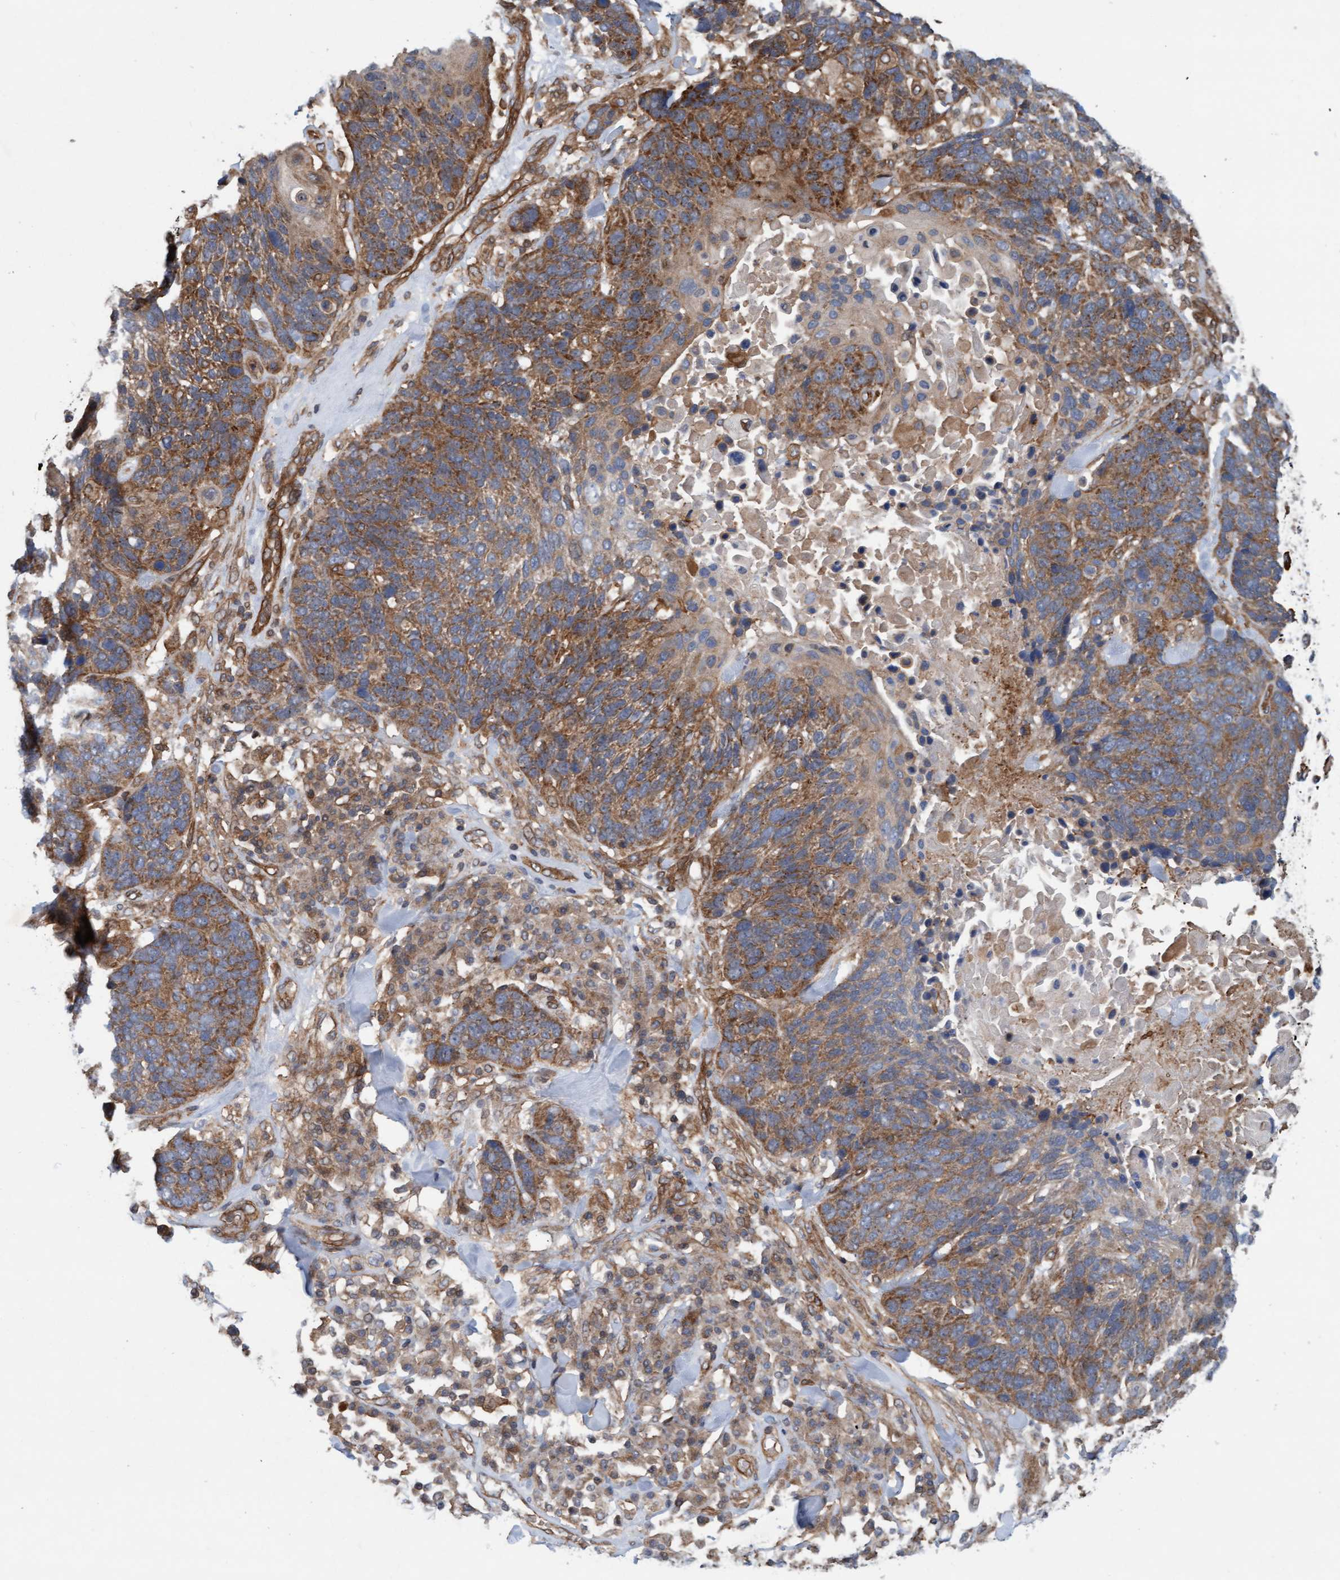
{"staining": {"intensity": "moderate", "quantity": ">75%", "location": "cytoplasmic/membranous"}, "tissue": "lung cancer", "cell_type": "Tumor cells", "image_type": "cancer", "snomed": [{"axis": "morphology", "description": "Squamous cell carcinoma, NOS"}, {"axis": "topography", "description": "Lung"}], "caption": "A brown stain highlights moderate cytoplasmic/membranous positivity of a protein in human lung cancer (squamous cell carcinoma) tumor cells. The protein of interest is shown in brown color, while the nuclei are stained blue.", "gene": "ERAL1", "patient": {"sex": "male", "age": 65}}